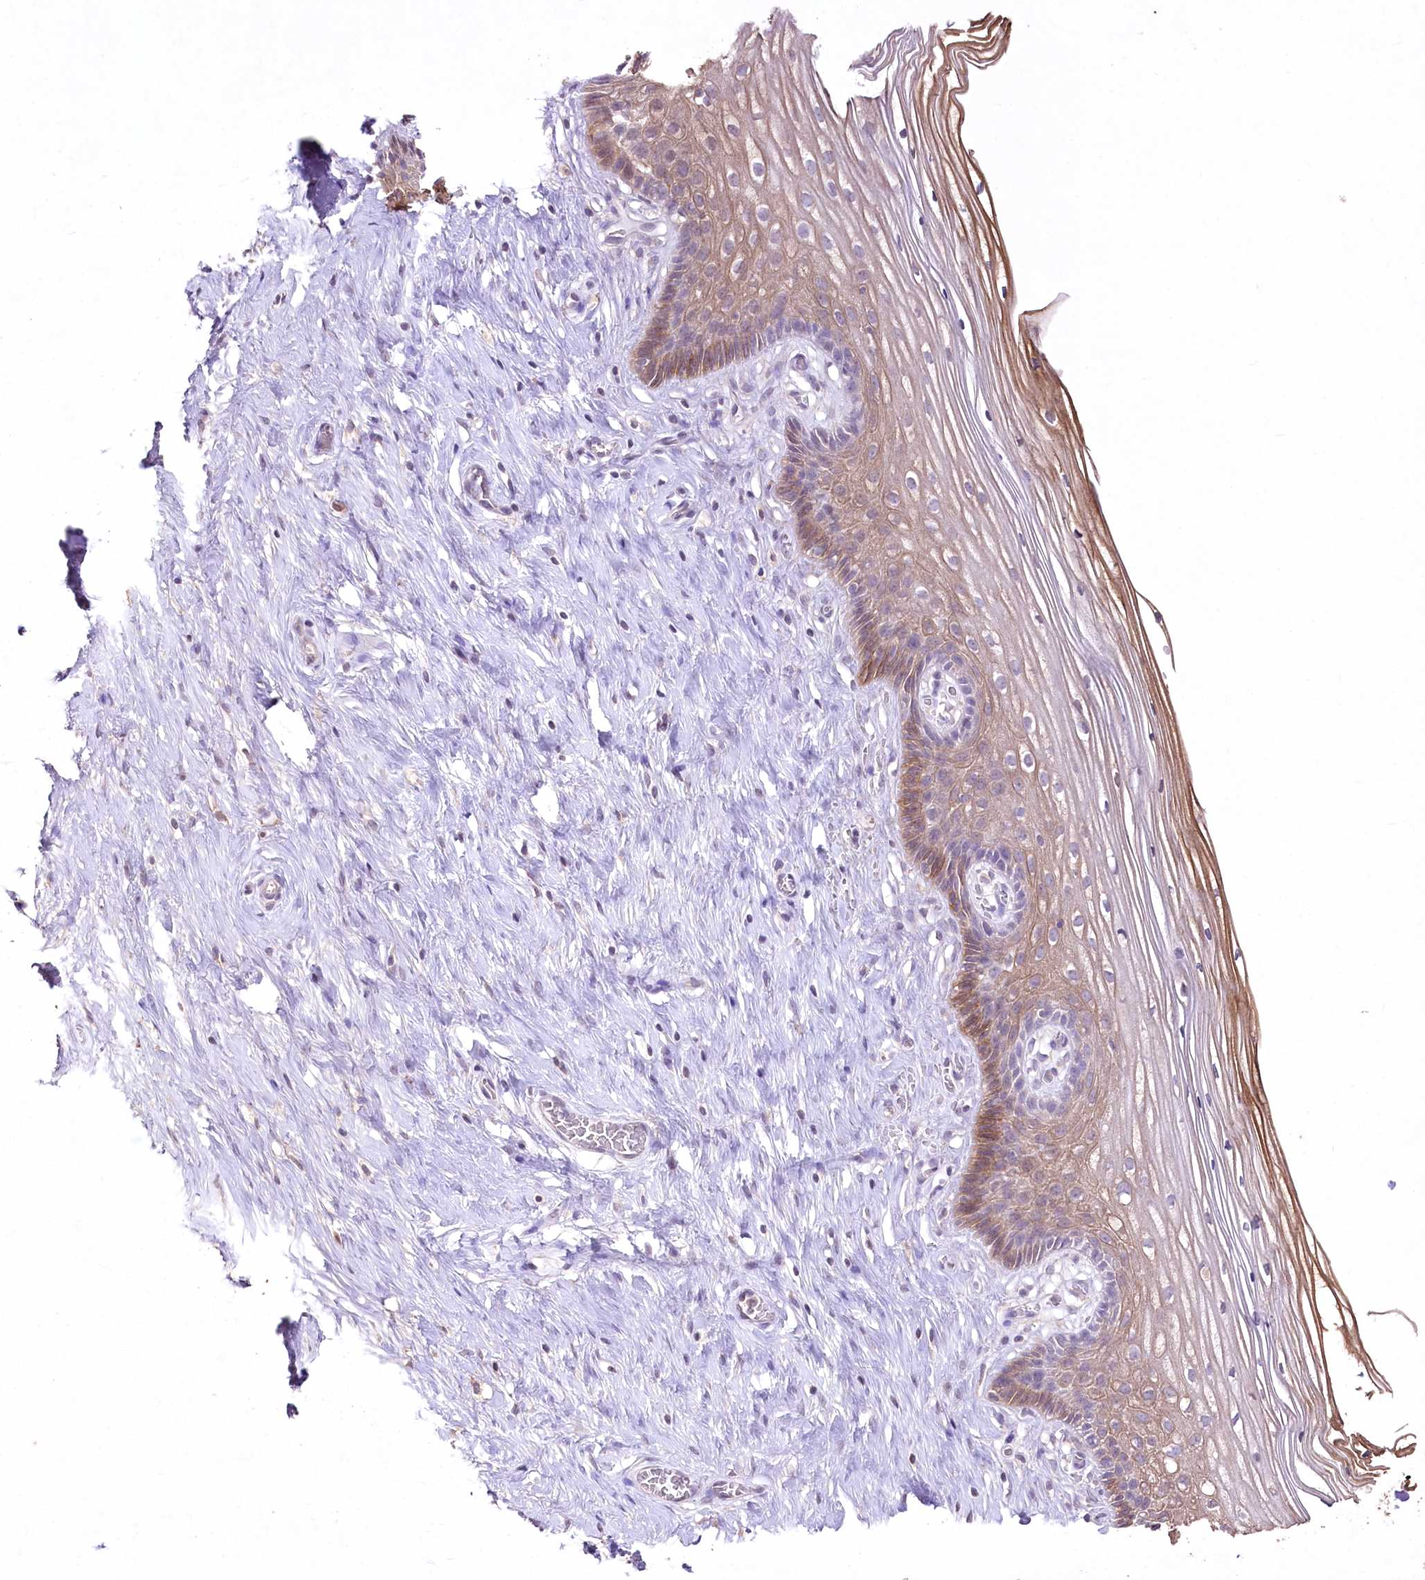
{"staining": {"intensity": "moderate", "quantity": "<25%", "location": "cytoplasmic/membranous"}, "tissue": "cervix", "cell_type": "Glandular cells", "image_type": "normal", "snomed": [{"axis": "morphology", "description": "Normal tissue, NOS"}, {"axis": "topography", "description": "Cervix"}], "caption": "Protein staining of normal cervix exhibits moderate cytoplasmic/membranous positivity in approximately <25% of glandular cells.", "gene": "ENPP1", "patient": {"sex": "female", "age": 33}}